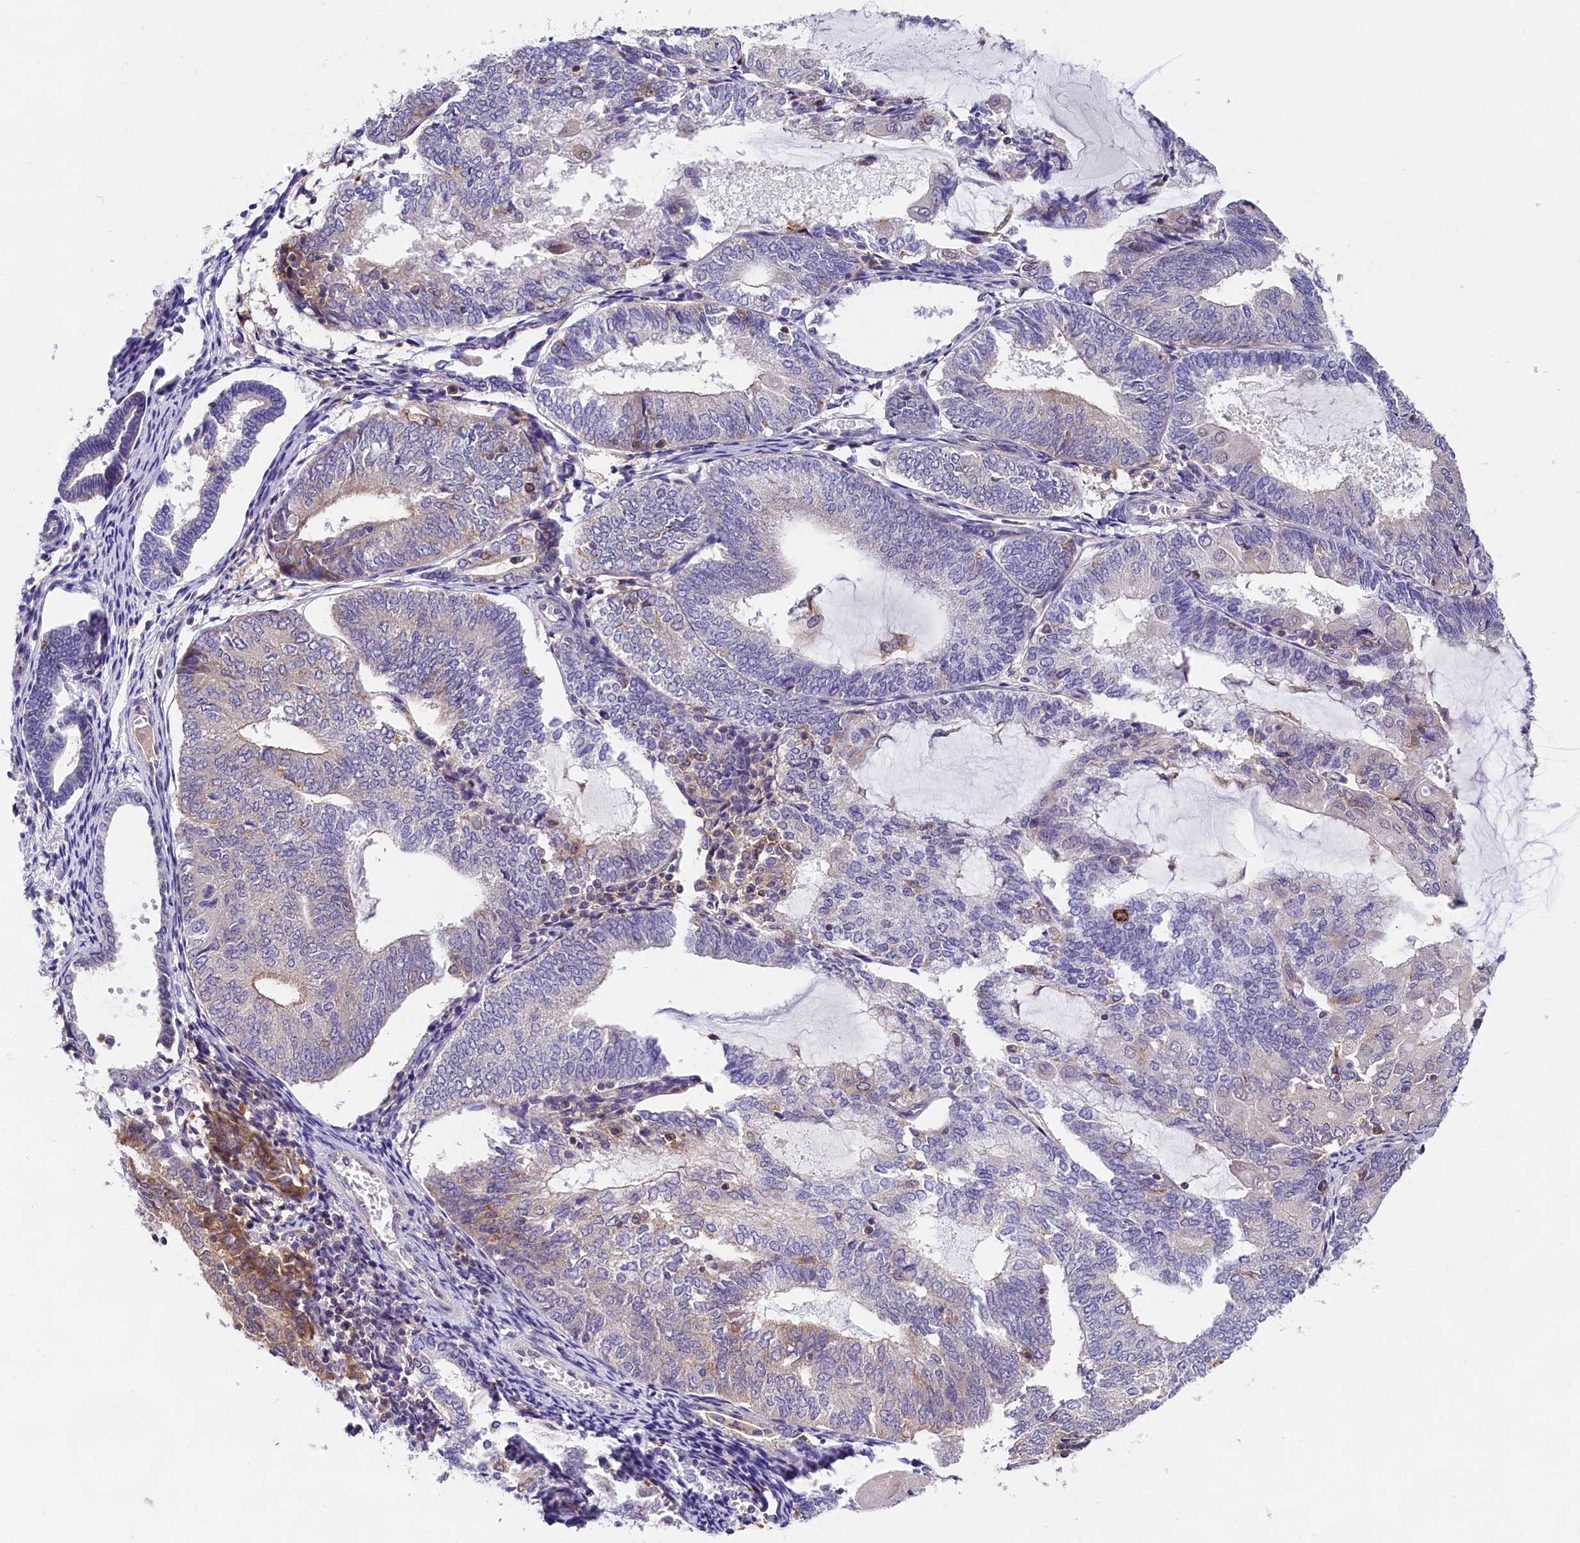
{"staining": {"intensity": "moderate", "quantity": "<25%", "location": "cytoplasmic/membranous"}, "tissue": "endometrial cancer", "cell_type": "Tumor cells", "image_type": "cancer", "snomed": [{"axis": "morphology", "description": "Adenocarcinoma, NOS"}, {"axis": "topography", "description": "Endometrium"}], "caption": "Immunohistochemistry (IHC) (DAB) staining of endometrial adenocarcinoma exhibits moderate cytoplasmic/membranous protein staining in about <25% of tumor cells. Nuclei are stained in blue.", "gene": "OAS3", "patient": {"sex": "female", "age": 81}}